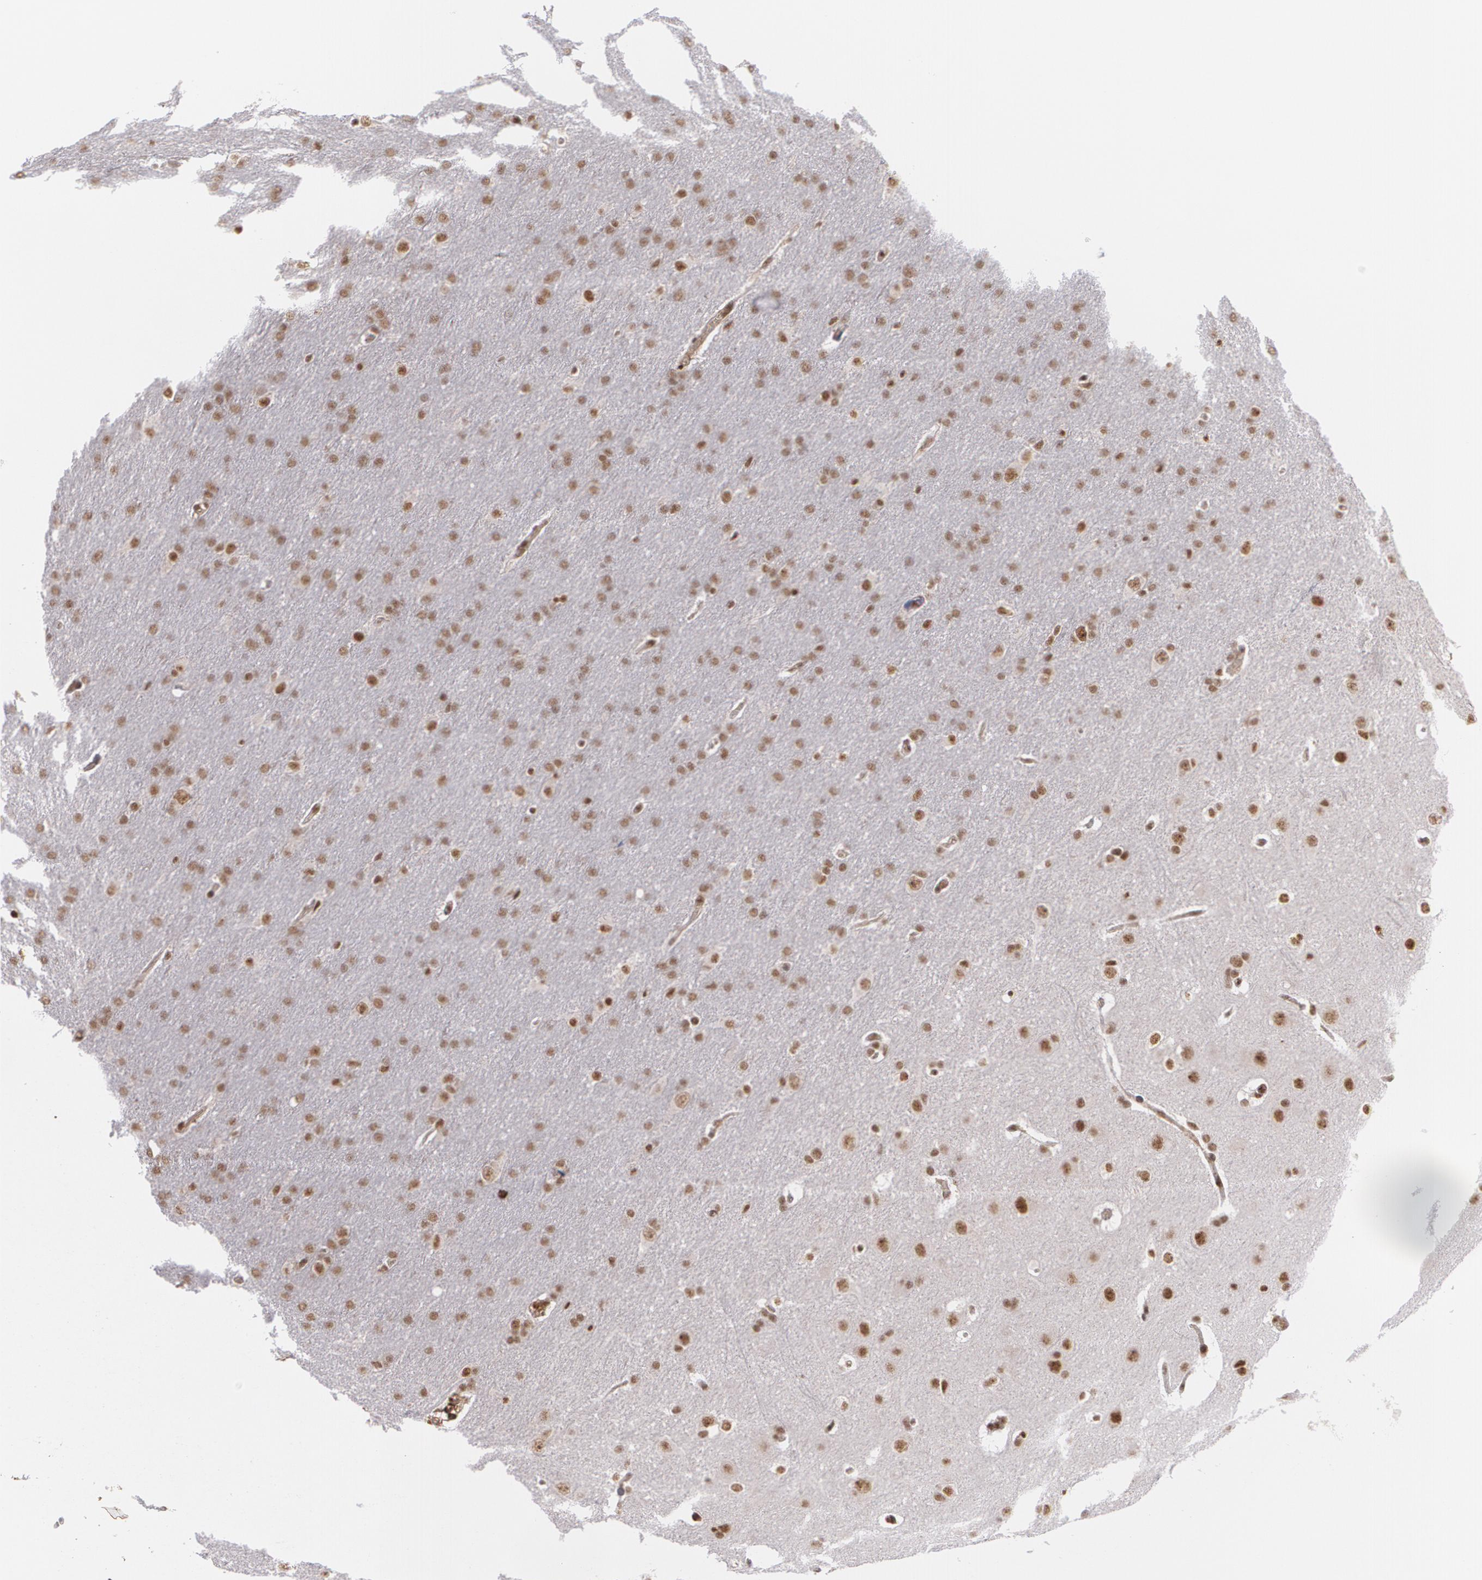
{"staining": {"intensity": "moderate", "quantity": ">75%", "location": "nuclear"}, "tissue": "glioma", "cell_type": "Tumor cells", "image_type": "cancer", "snomed": [{"axis": "morphology", "description": "Glioma, malignant, Low grade"}, {"axis": "topography", "description": "Brain"}], "caption": "Immunohistochemistry (IHC) (DAB) staining of human malignant low-grade glioma demonstrates moderate nuclear protein staining in approximately >75% of tumor cells.", "gene": "ZNF234", "patient": {"sex": "female", "age": 32}}